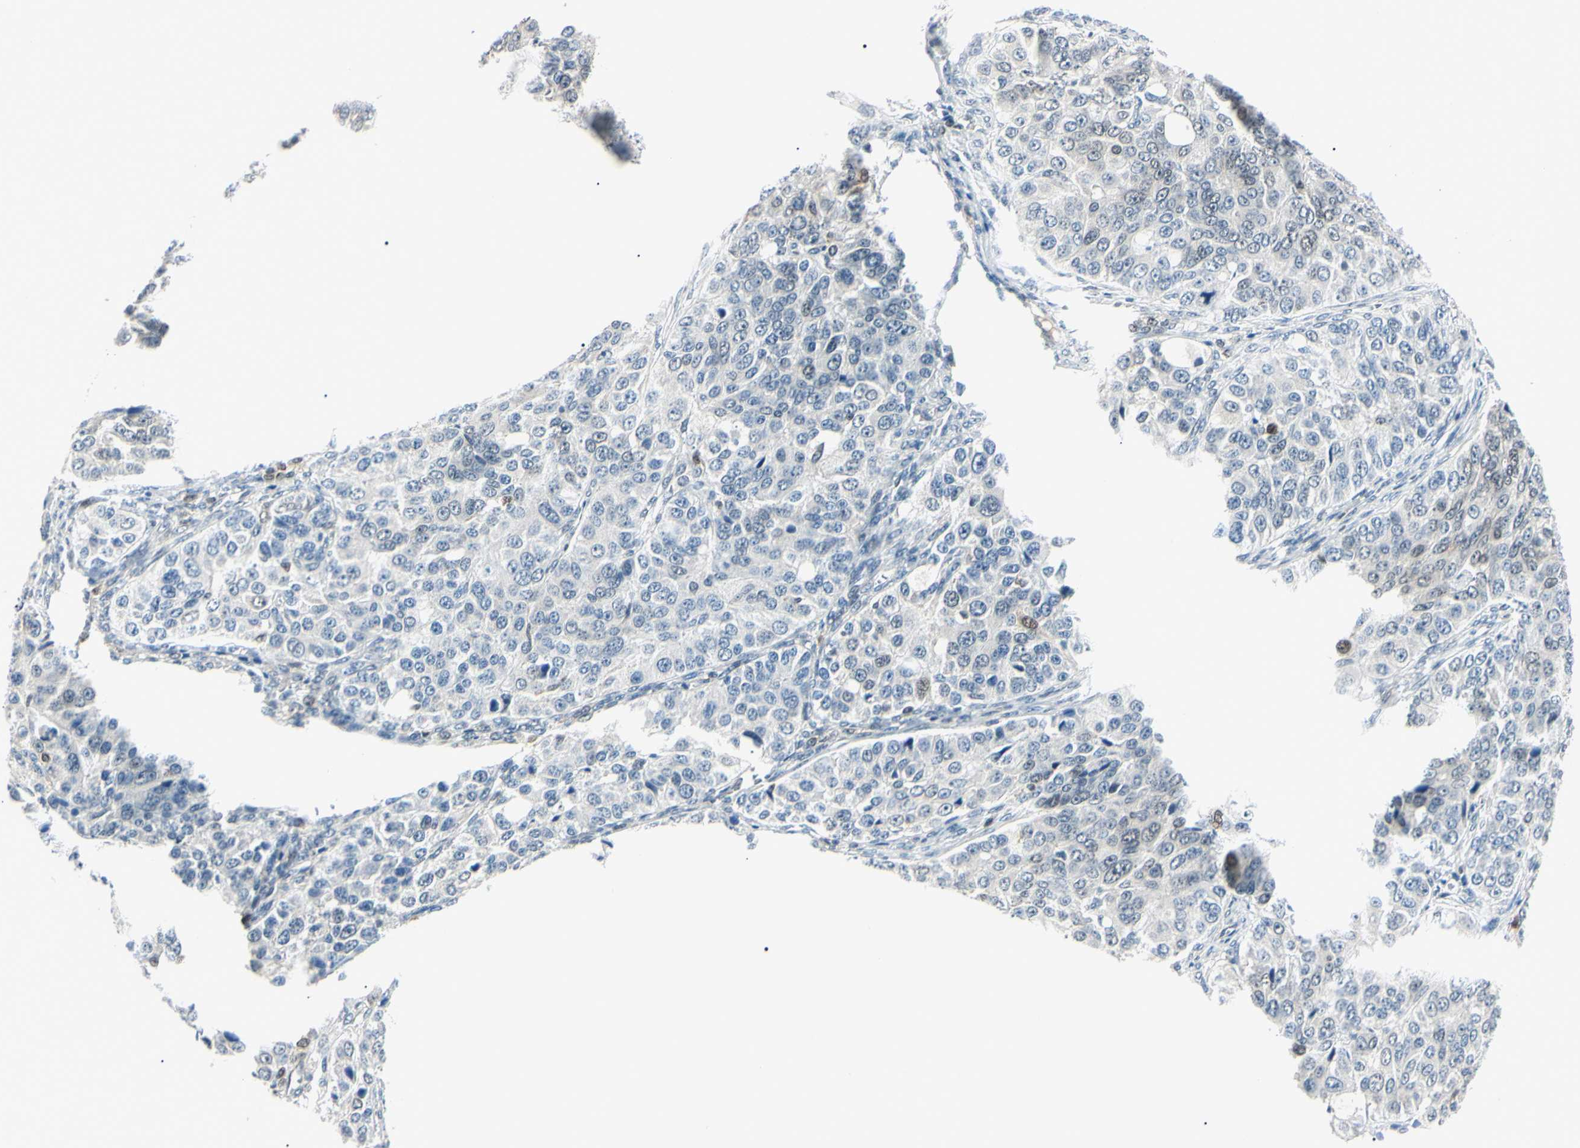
{"staining": {"intensity": "negative", "quantity": "none", "location": "none"}, "tissue": "ovarian cancer", "cell_type": "Tumor cells", "image_type": "cancer", "snomed": [{"axis": "morphology", "description": "Carcinoma, endometroid"}, {"axis": "topography", "description": "Ovary"}], "caption": "Immunohistochemistry (IHC) photomicrograph of neoplastic tissue: ovarian cancer stained with DAB shows no significant protein positivity in tumor cells.", "gene": "PGK1", "patient": {"sex": "female", "age": 51}}